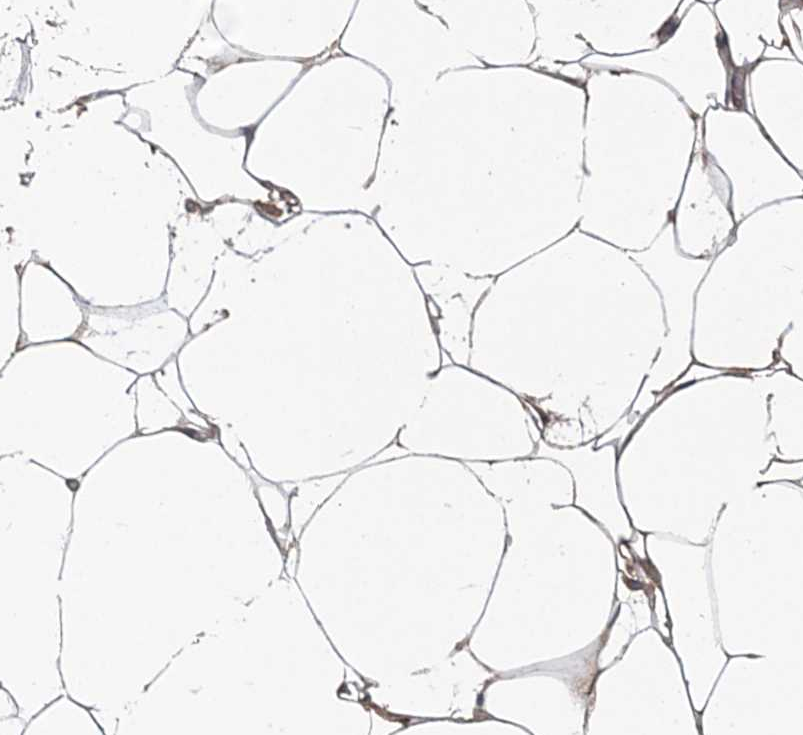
{"staining": {"intensity": "moderate", "quantity": ">75%", "location": "cytoplasmic/membranous"}, "tissue": "adipose tissue", "cell_type": "Adipocytes", "image_type": "normal", "snomed": [{"axis": "morphology", "description": "Normal tissue, NOS"}, {"axis": "morphology", "description": "Fibrosis, NOS"}, {"axis": "topography", "description": "Breast"}, {"axis": "topography", "description": "Adipose tissue"}], "caption": "A high-resolution photomicrograph shows immunohistochemistry staining of unremarkable adipose tissue, which displays moderate cytoplasmic/membranous staining in approximately >75% of adipocytes.", "gene": "KIF4A", "patient": {"sex": "female", "age": 39}}